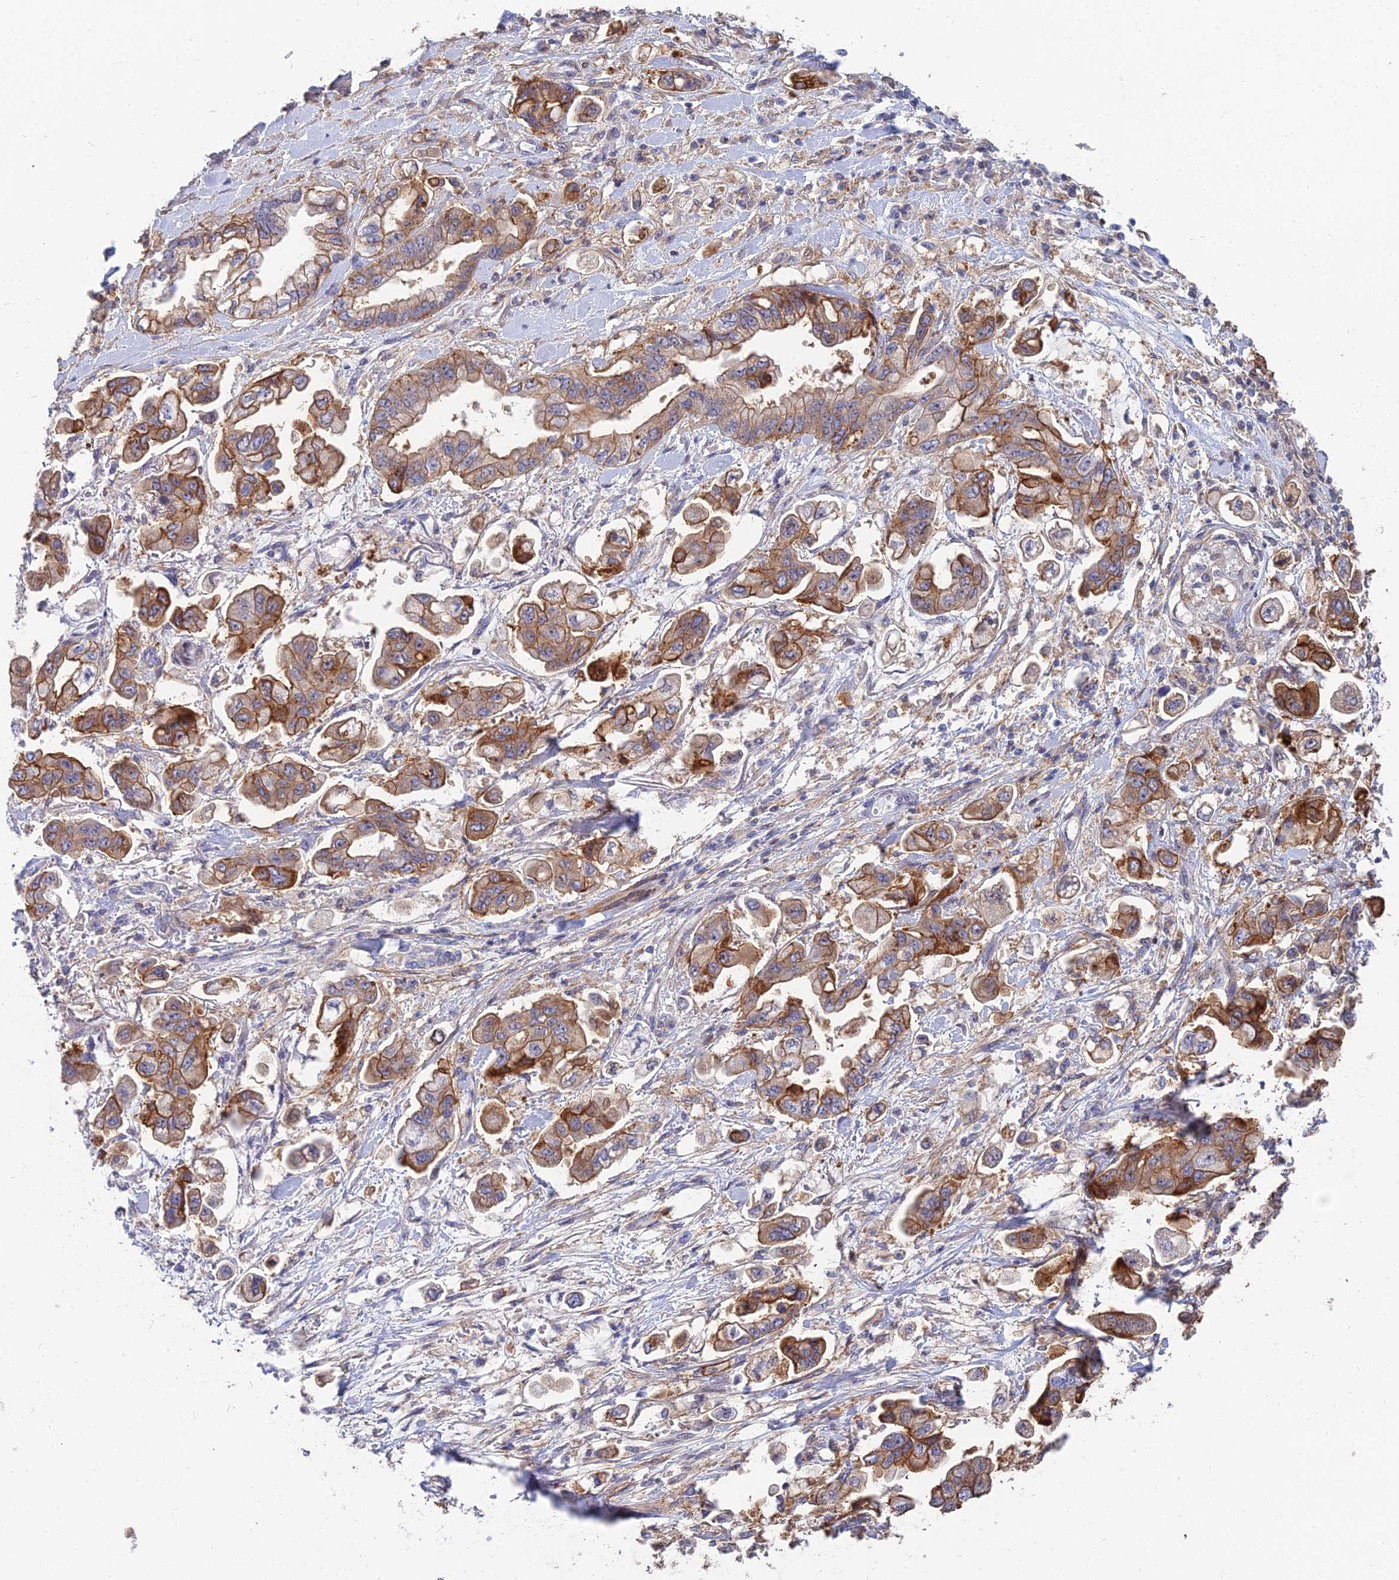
{"staining": {"intensity": "moderate", "quantity": ">75%", "location": "cytoplasmic/membranous"}, "tissue": "stomach cancer", "cell_type": "Tumor cells", "image_type": "cancer", "snomed": [{"axis": "morphology", "description": "Adenocarcinoma, NOS"}, {"axis": "topography", "description": "Stomach"}], "caption": "This micrograph demonstrates stomach adenocarcinoma stained with IHC to label a protein in brown. The cytoplasmic/membranous of tumor cells show moderate positivity for the protein. Nuclei are counter-stained blue.", "gene": "TRIM43B", "patient": {"sex": "male", "age": 62}}